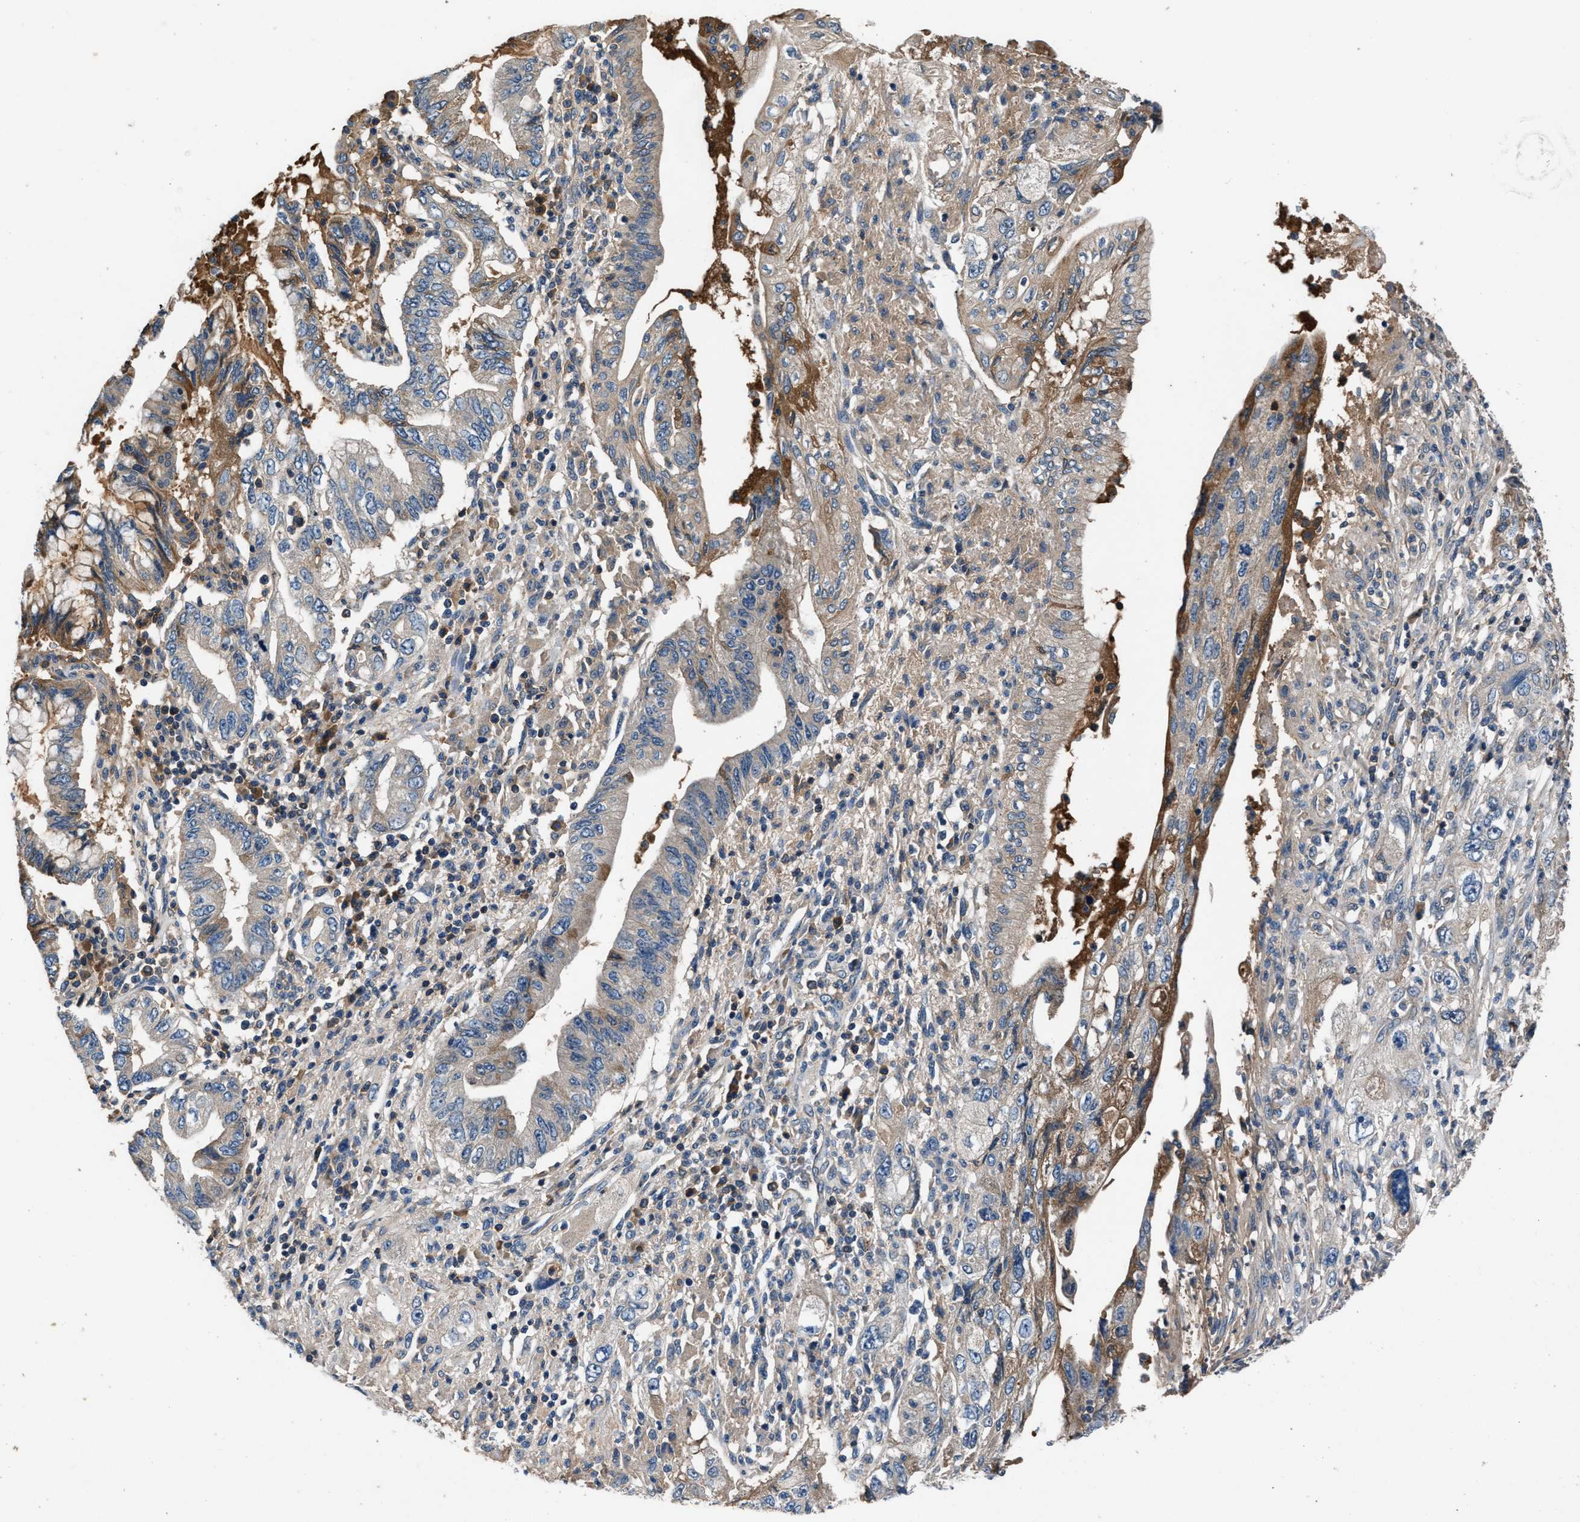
{"staining": {"intensity": "moderate", "quantity": "<25%", "location": "cytoplasmic/membranous"}, "tissue": "pancreatic cancer", "cell_type": "Tumor cells", "image_type": "cancer", "snomed": [{"axis": "morphology", "description": "Adenocarcinoma, NOS"}, {"axis": "topography", "description": "Pancreas"}], "caption": "There is low levels of moderate cytoplasmic/membranous staining in tumor cells of pancreatic cancer (adenocarcinoma), as demonstrated by immunohistochemical staining (brown color).", "gene": "PRXL2C", "patient": {"sex": "female", "age": 73}}